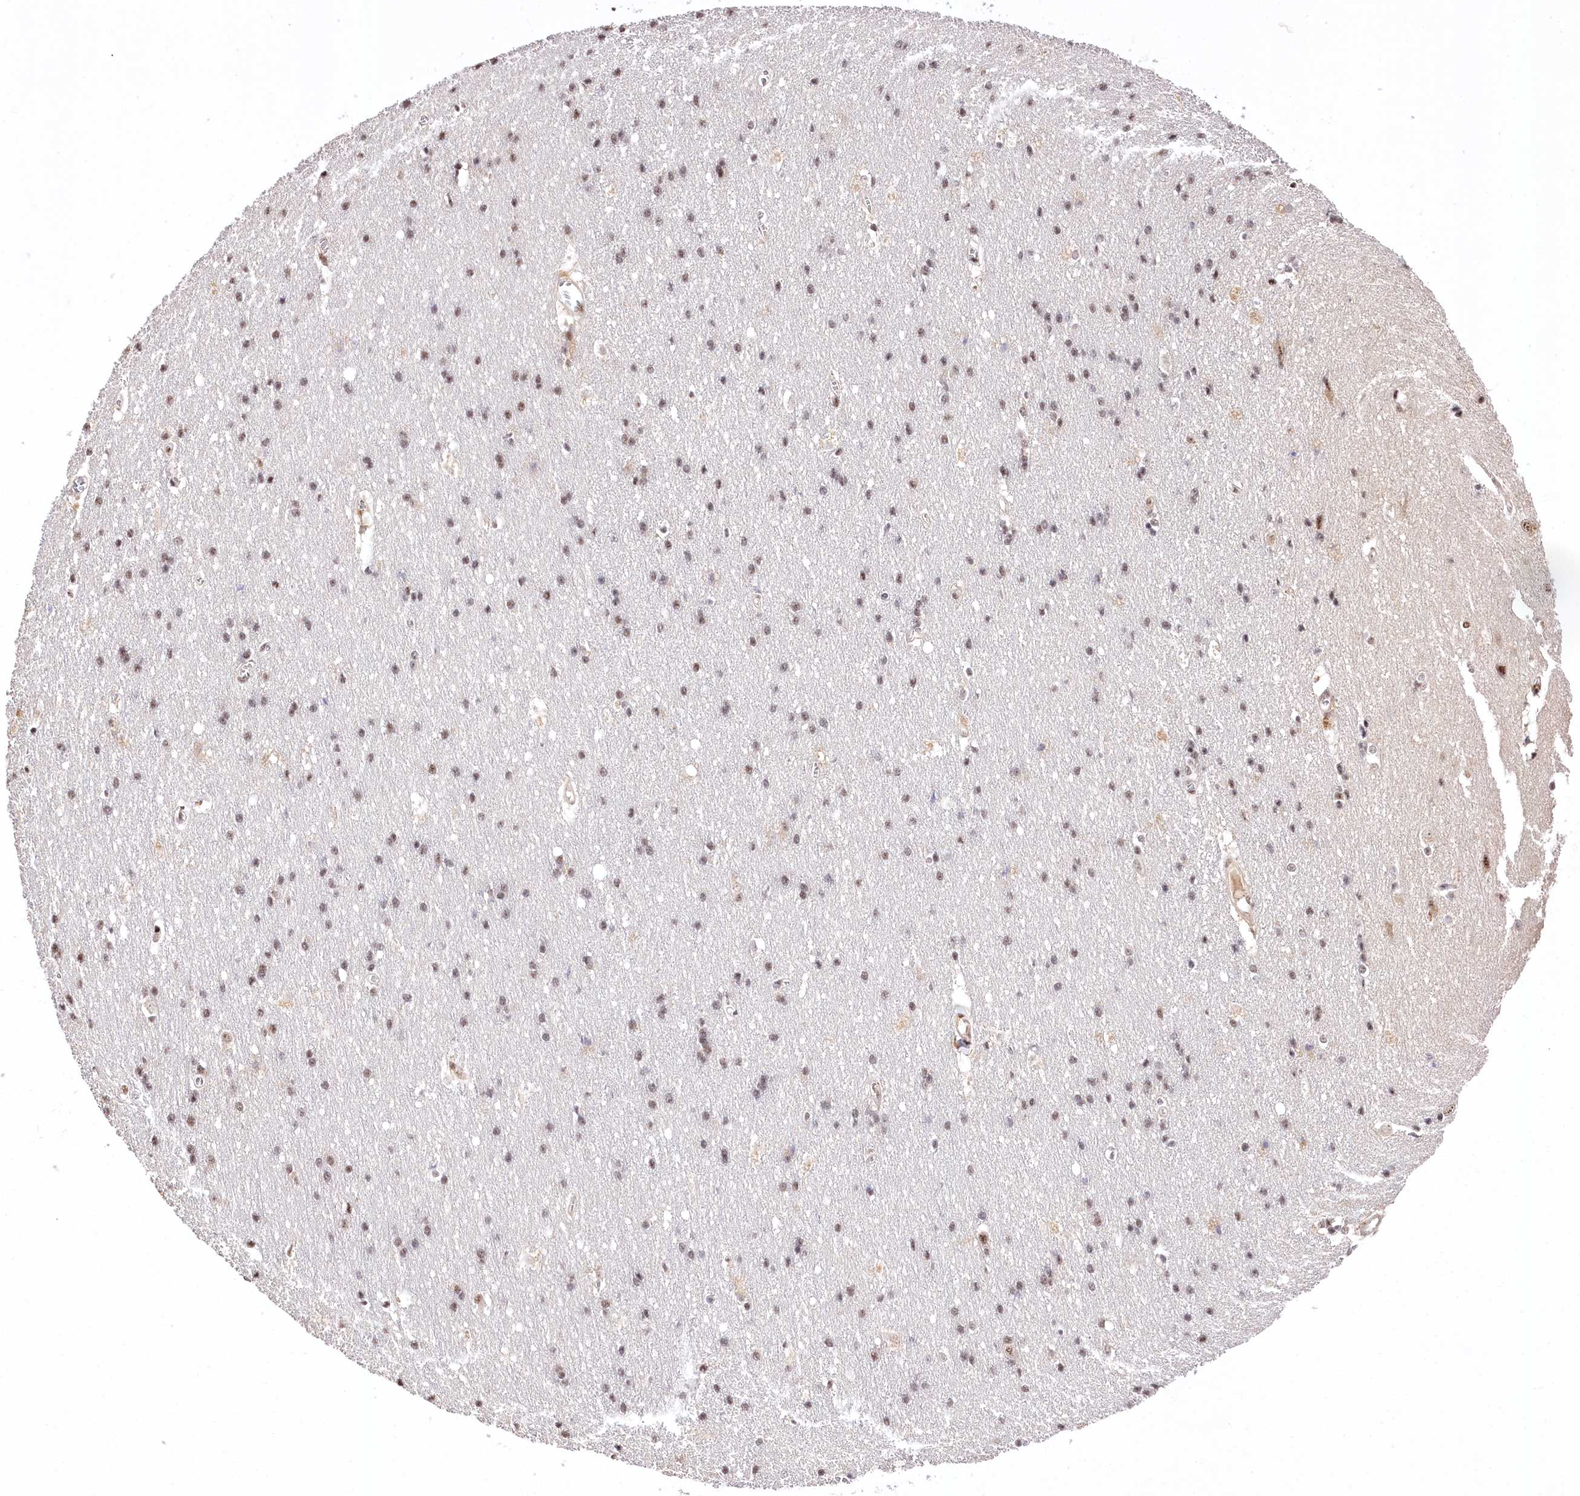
{"staining": {"intensity": "weak", "quantity": "25%-75%", "location": "cytoplasmic/membranous,nuclear"}, "tissue": "cerebral cortex", "cell_type": "Endothelial cells", "image_type": "normal", "snomed": [{"axis": "morphology", "description": "Normal tissue, NOS"}, {"axis": "topography", "description": "Cerebral cortex"}], "caption": "A brown stain labels weak cytoplasmic/membranous,nuclear staining of a protein in endothelial cells of unremarkable human cerebral cortex. The staining was performed using DAB (3,3'-diaminobenzidine) to visualize the protein expression in brown, while the nuclei were stained in blue with hematoxylin (Magnification: 20x).", "gene": "PYROXD1", "patient": {"sex": "male", "age": 54}}